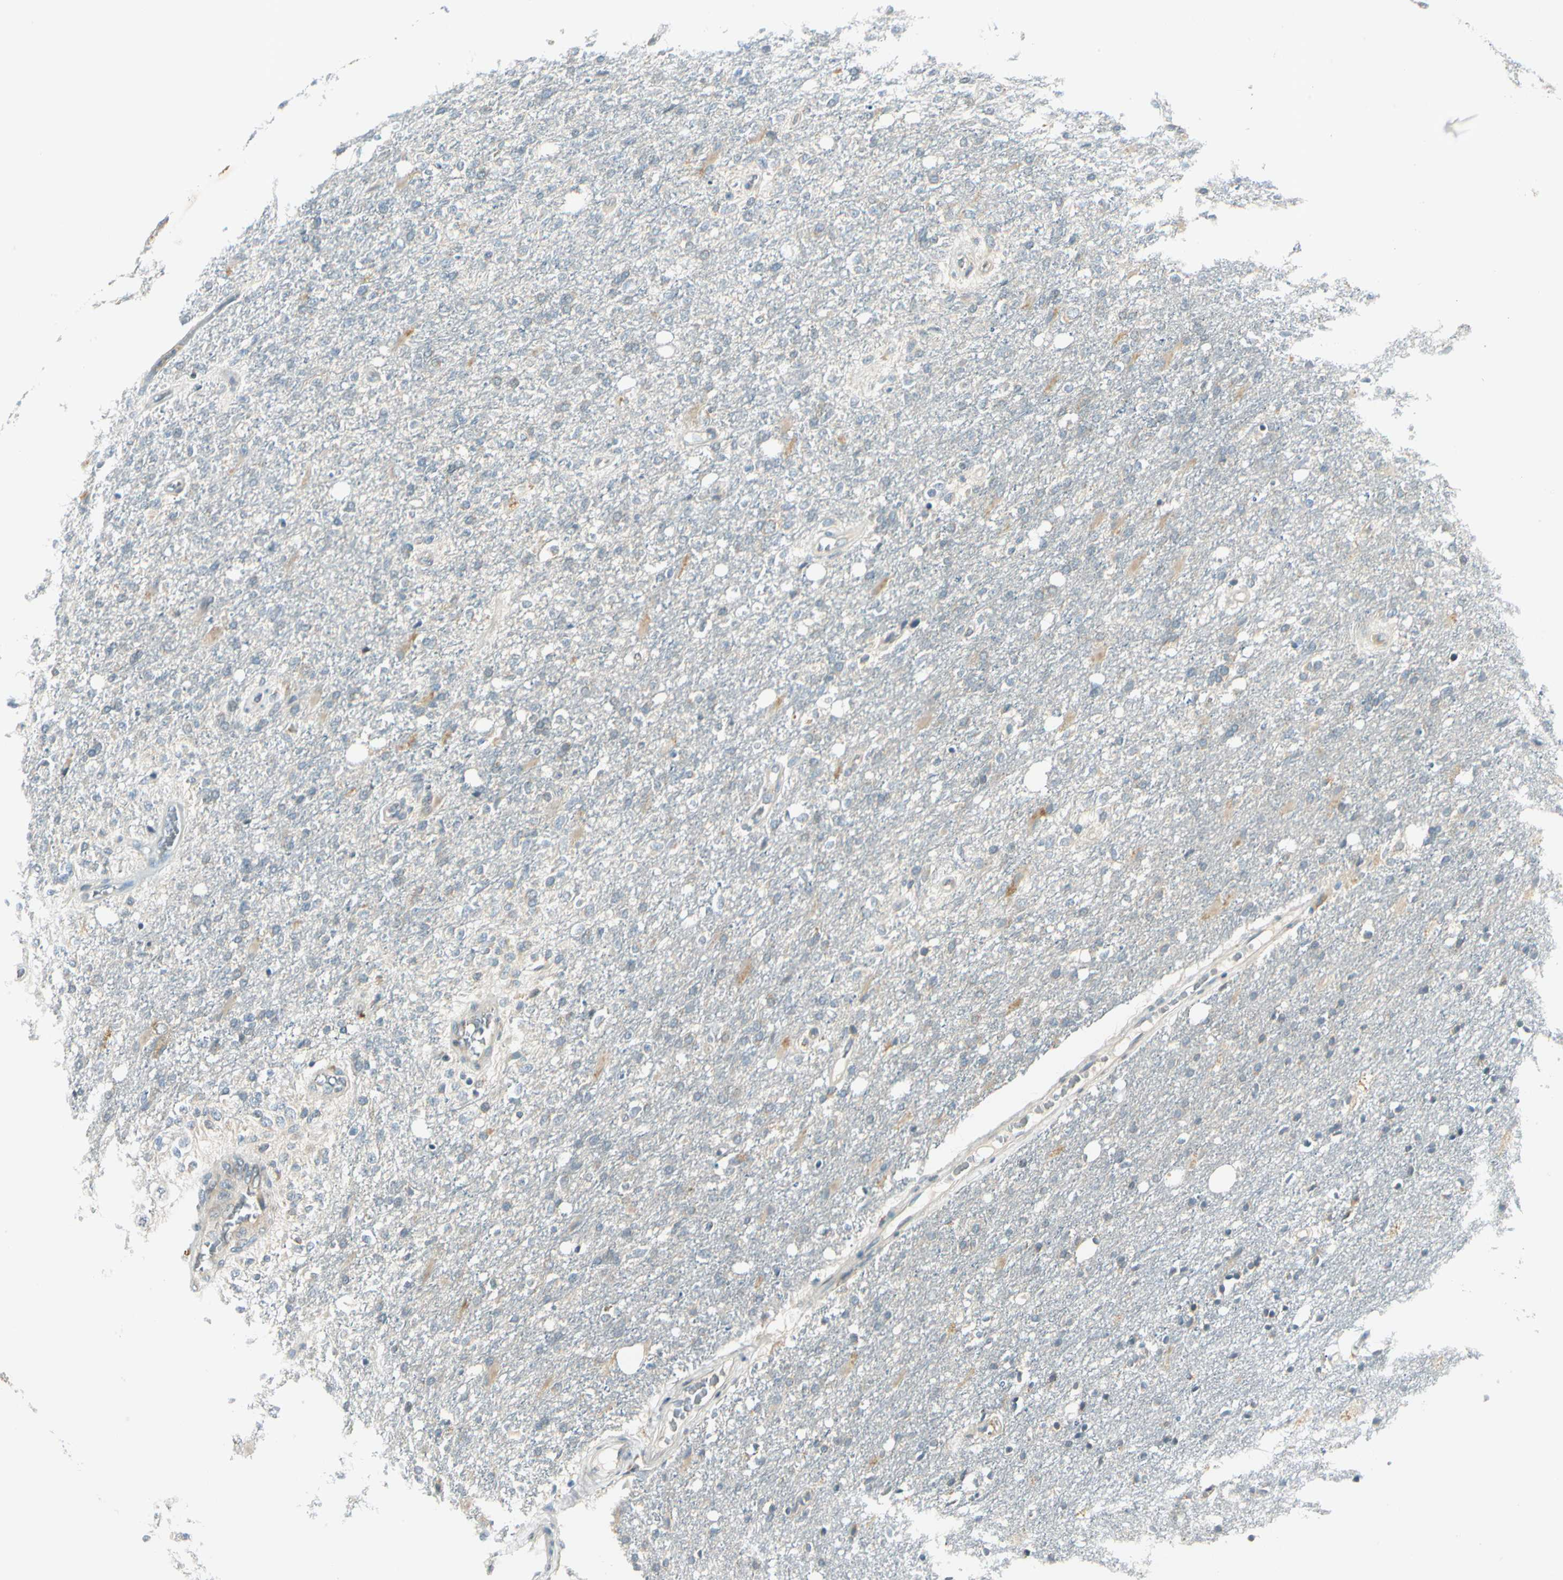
{"staining": {"intensity": "weak", "quantity": "<25%", "location": "cytoplasmic/membranous"}, "tissue": "glioma", "cell_type": "Tumor cells", "image_type": "cancer", "snomed": [{"axis": "morphology", "description": "Normal tissue, NOS"}, {"axis": "morphology", "description": "Glioma, malignant, High grade"}, {"axis": "topography", "description": "Cerebral cortex"}], "caption": "Malignant glioma (high-grade) was stained to show a protein in brown. There is no significant positivity in tumor cells.", "gene": "BNIP1", "patient": {"sex": "male", "age": 77}}